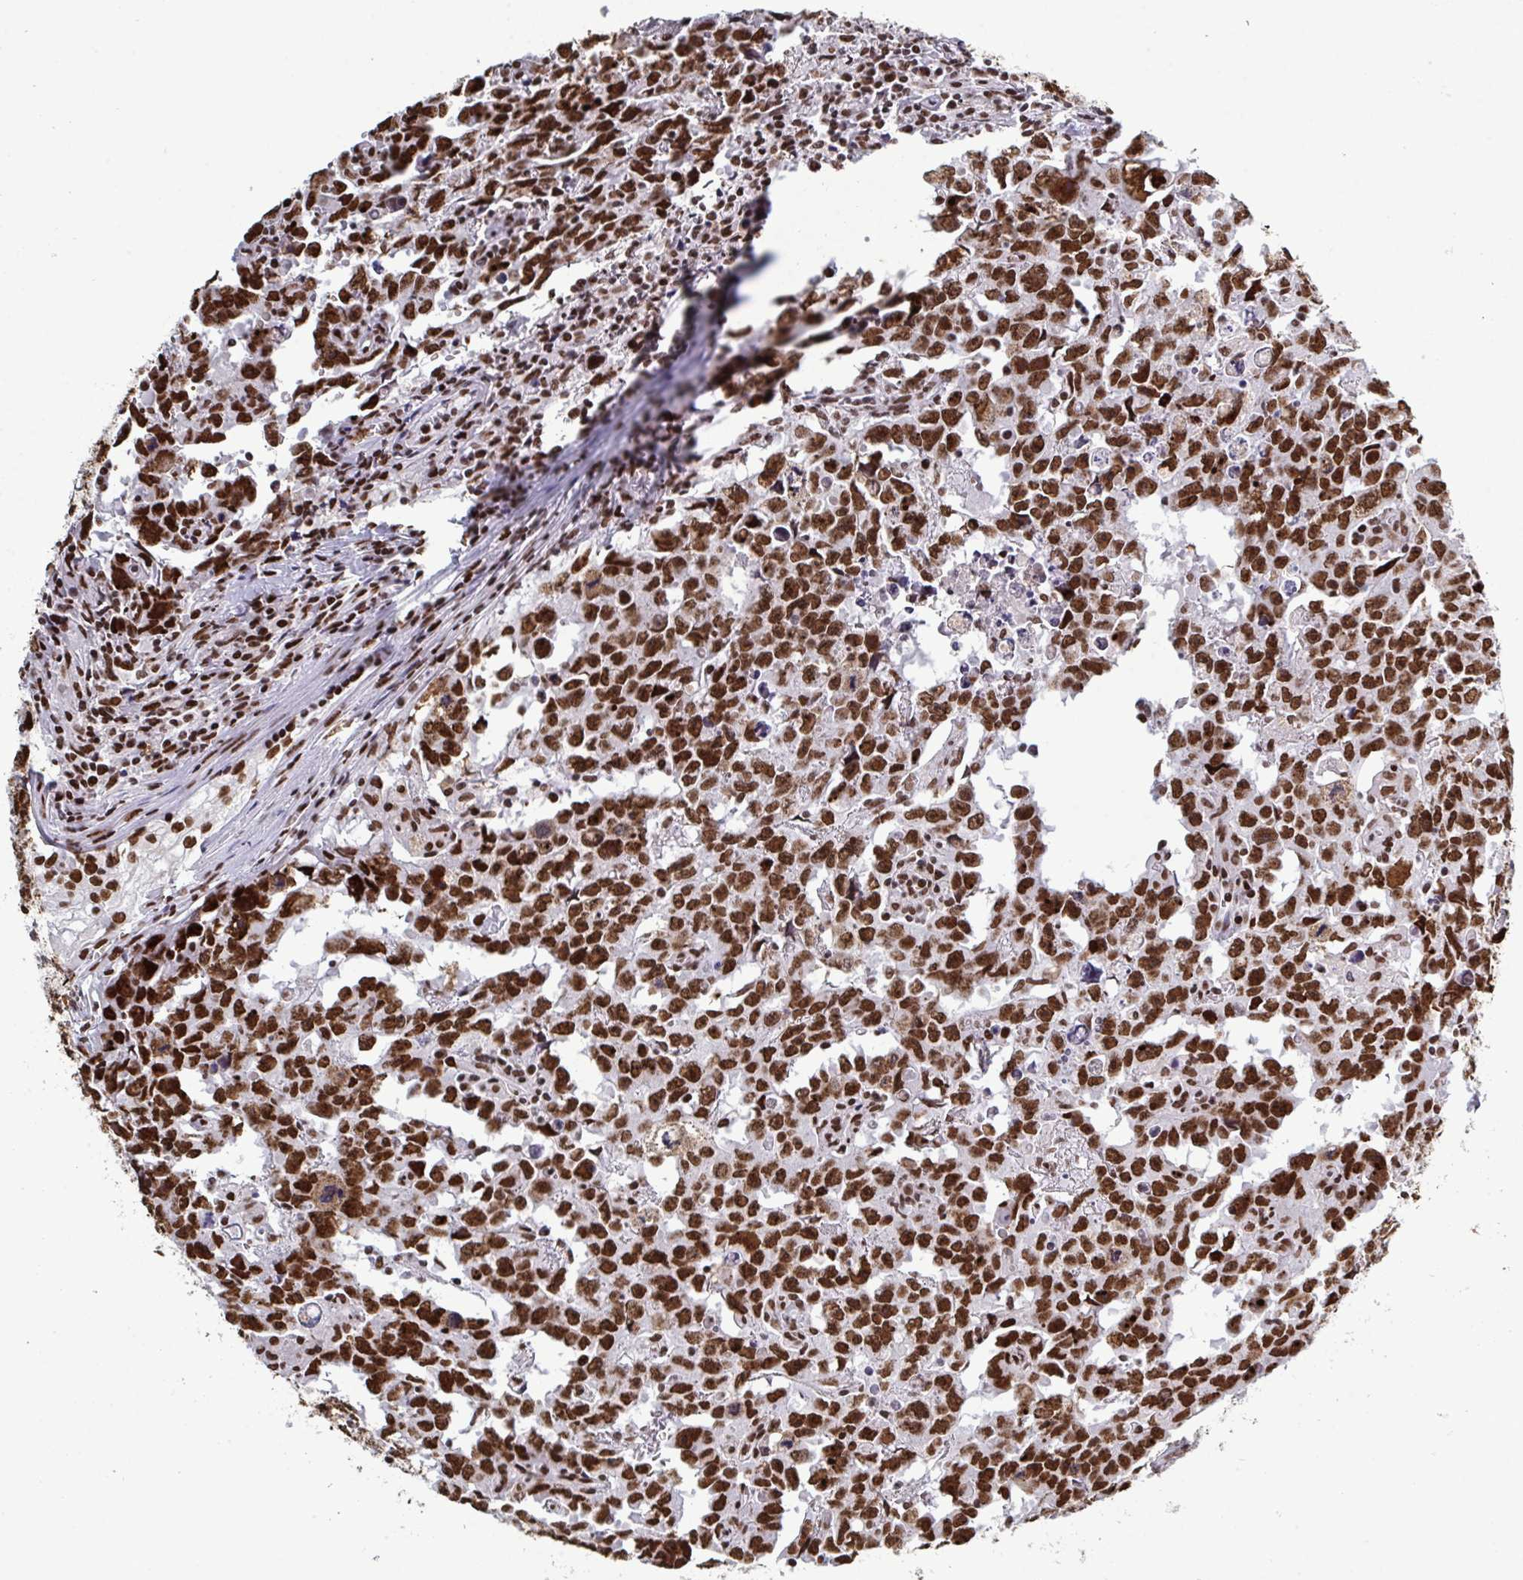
{"staining": {"intensity": "strong", "quantity": ">75%", "location": "nuclear"}, "tissue": "testis cancer", "cell_type": "Tumor cells", "image_type": "cancer", "snomed": [{"axis": "morphology", "description": "Carcinoma, Embryonal, NOS"}, {"axis": "topography", "description": "Testis"}], "caption": "This histopathology image exhibits immunohistochemistry staining of human testis embryonal carcinoma, with high strong nuclear staining in approximately >75% of tumor cells.", "gene": "ZNF607", "patient": {"sex": "male", "age": 22}}